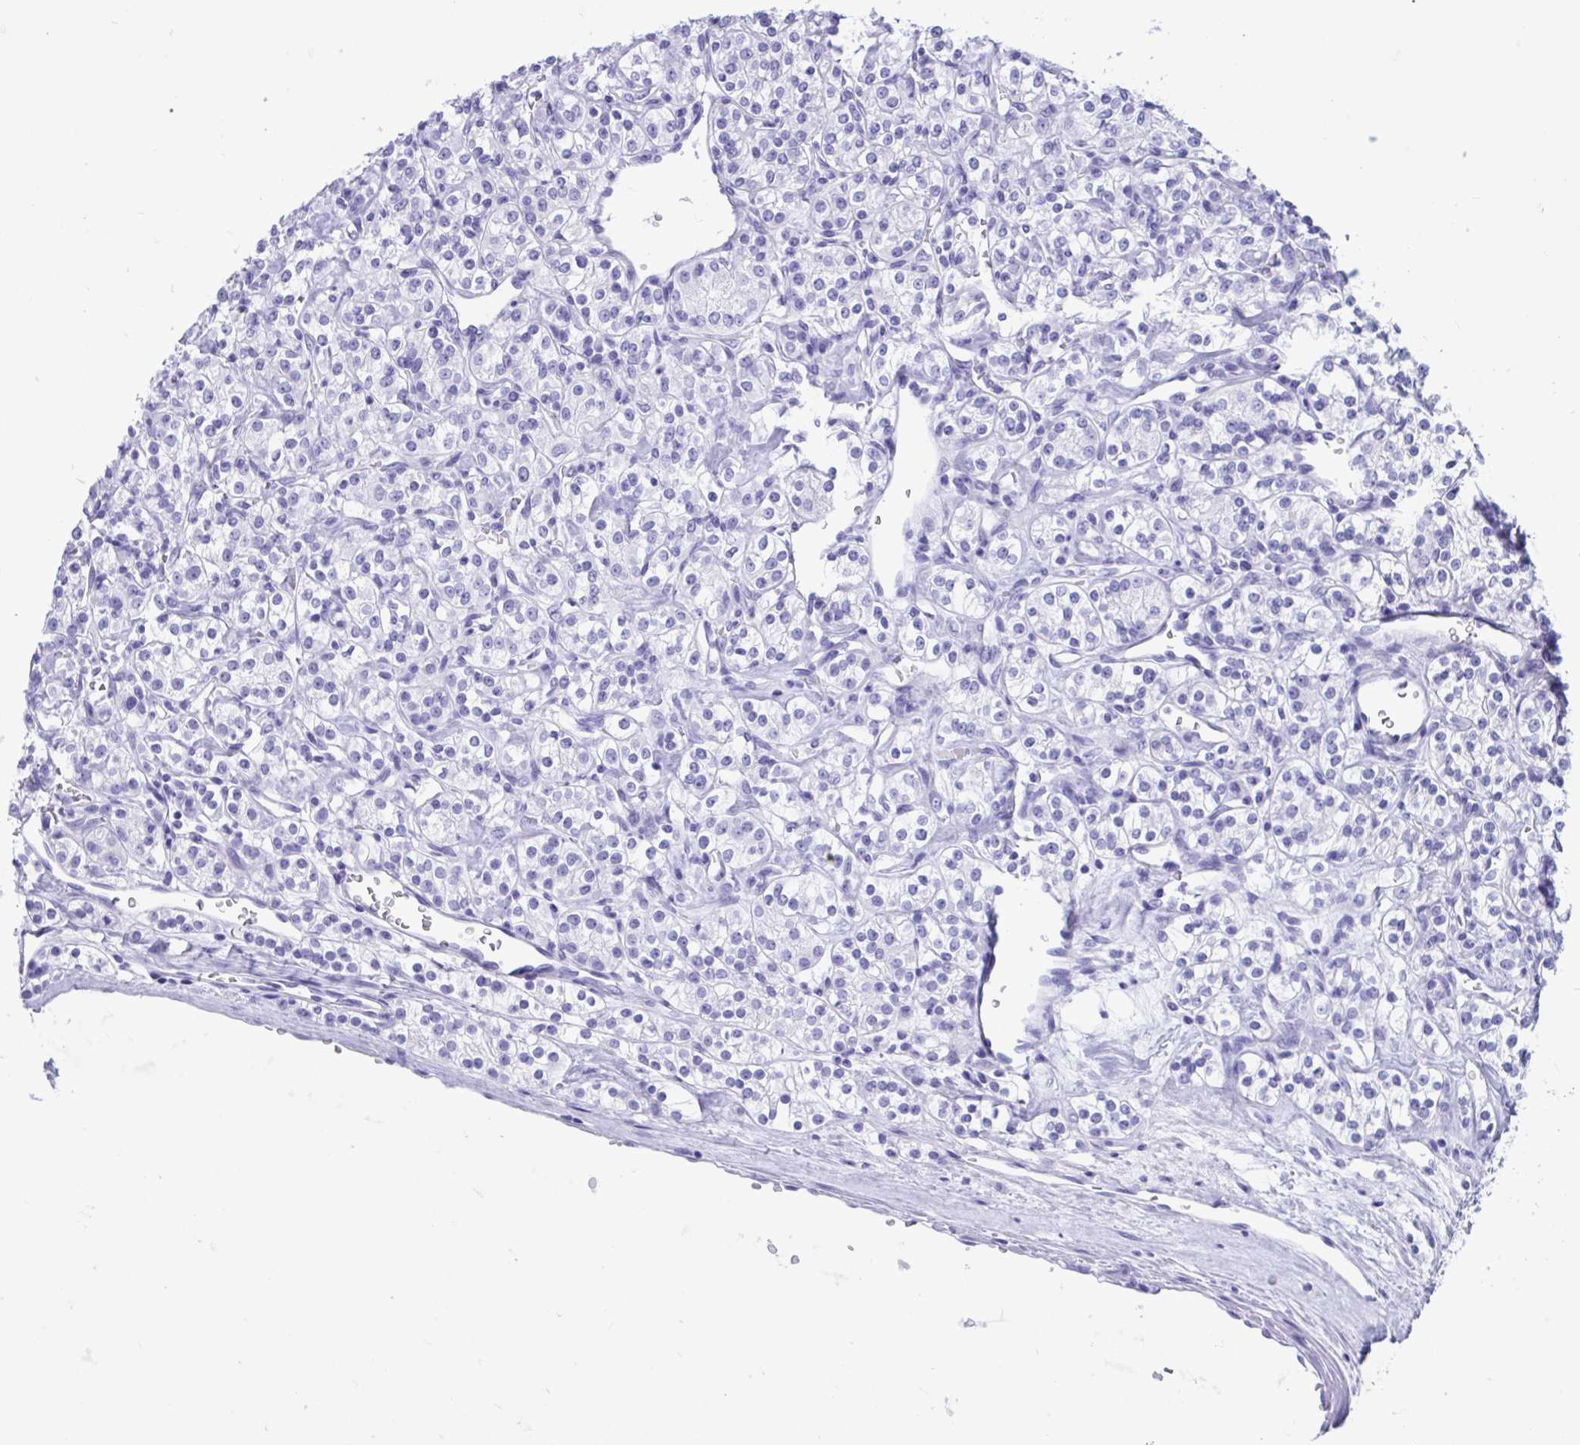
{"staining": {"intensity": "negative", "quantity": "none", "location": "none"}, "tissue": "renal cancer", "cell_type": "Tumor cells", "image_type": "cancer", "snomed": [{"axis": "morphology", "description": "Adenocarcinoma, NOS"}, {"axis": "topography", "description": "Kidney"}], "caption": "Immunohistochemistry (IHC) histopathology image of neoplastic tissue: renal adenocarcinoma stained with DAB exhibits no significant protein staining in tumor cells.", "gene": "TMEM35A", "patient": {"sex": "male", "age": 77}}